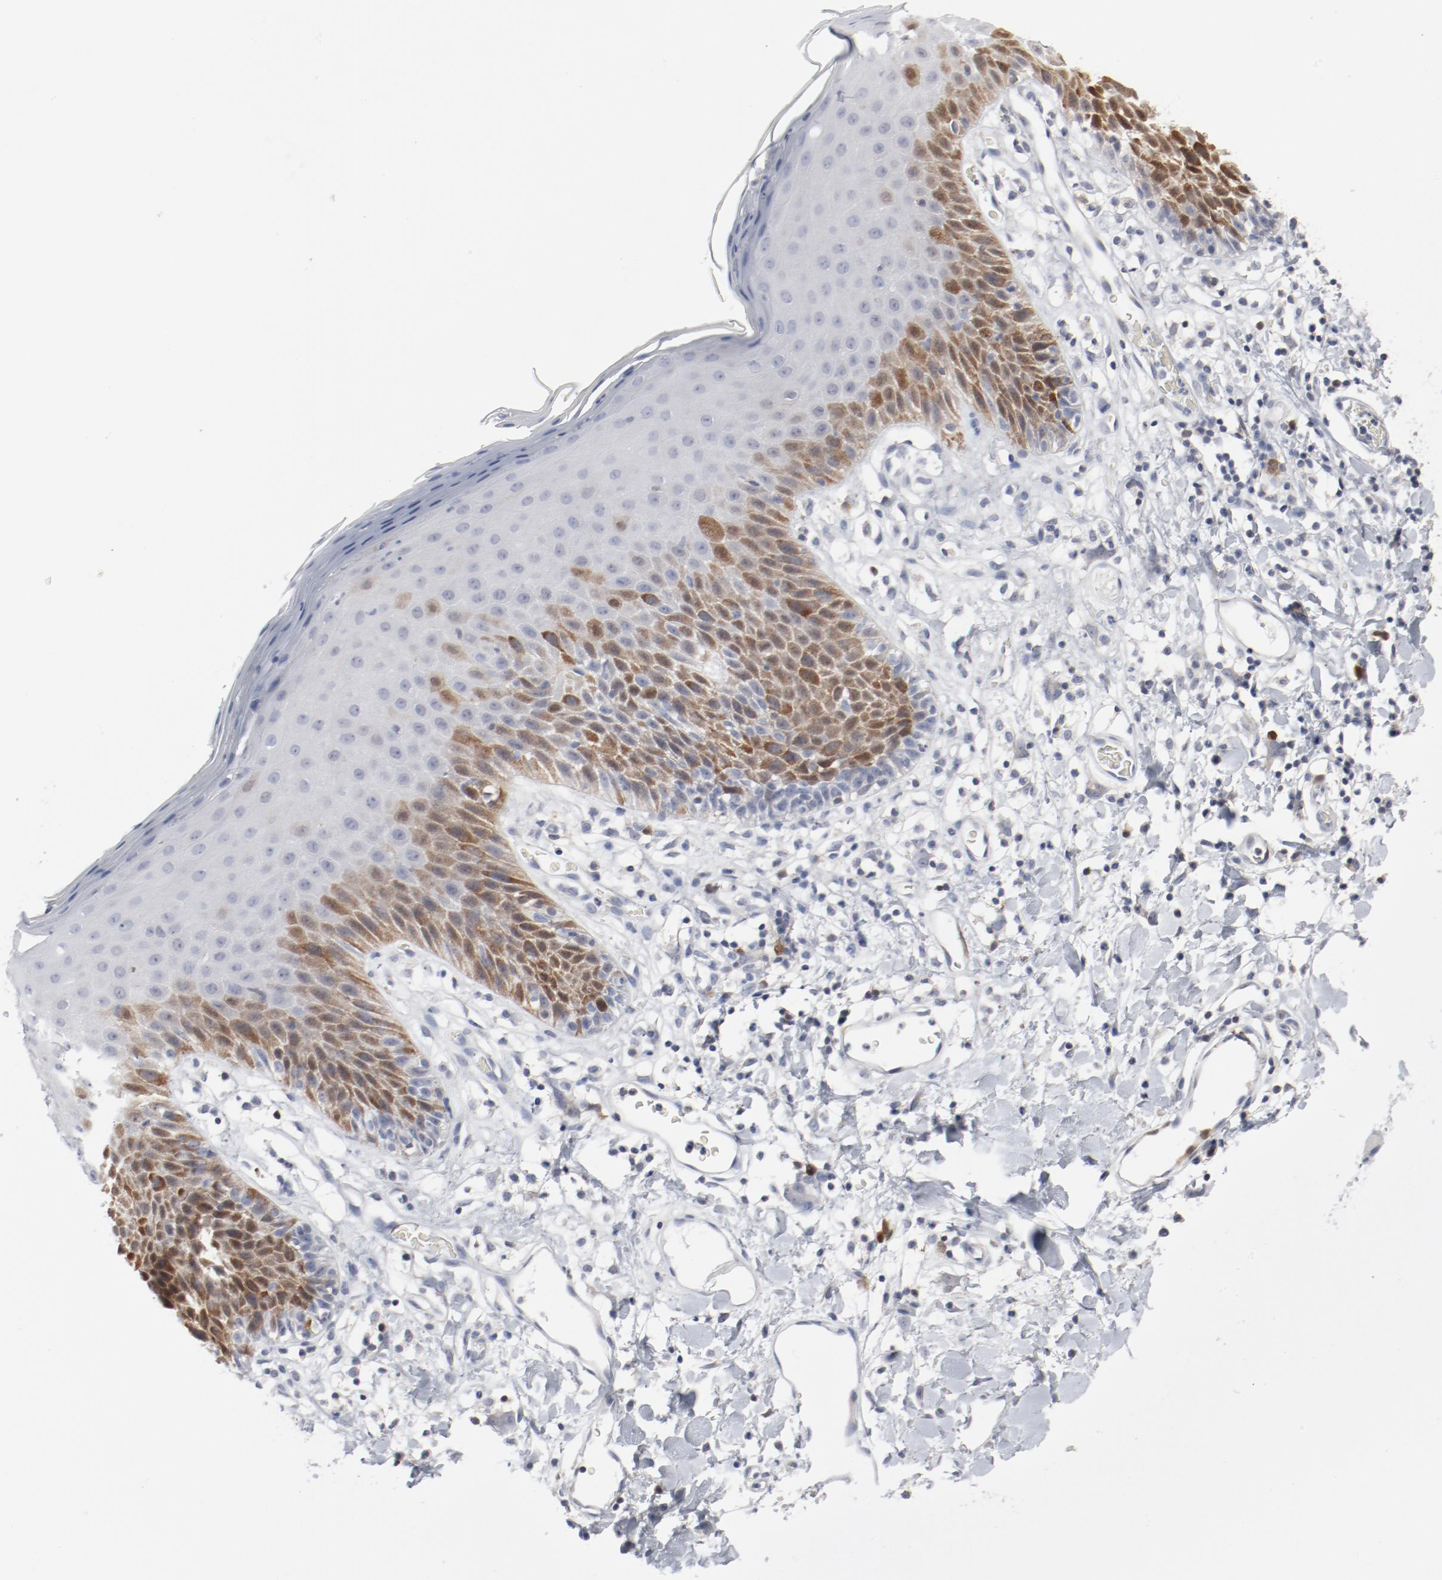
{"staining": {"intensity": "moderate", "quantity": "25%-75%", "location": "nuclear"}, "tissue": "skin", "cell_type": "Epidermal cells", "image_type": "normal", "snomed": [{"axis": "morphology", "description": "Normal tissue, NOS"}, {"axis": "topography", "description": "Vulva"}, {"axis": "topography", "description": "Peripheral nerve tissue"}], "caption": "Unremarkable skin demonstrates moderate nuclear staining in approximately 25%-75% of epidermal cells The protein of interest is stained brown, and the nuclei are stained in blue (DAB IHC with brightfield microscopy, high magnification)..", "gene": "CDK1", "patient": {"sex": "female", "age": 68}}